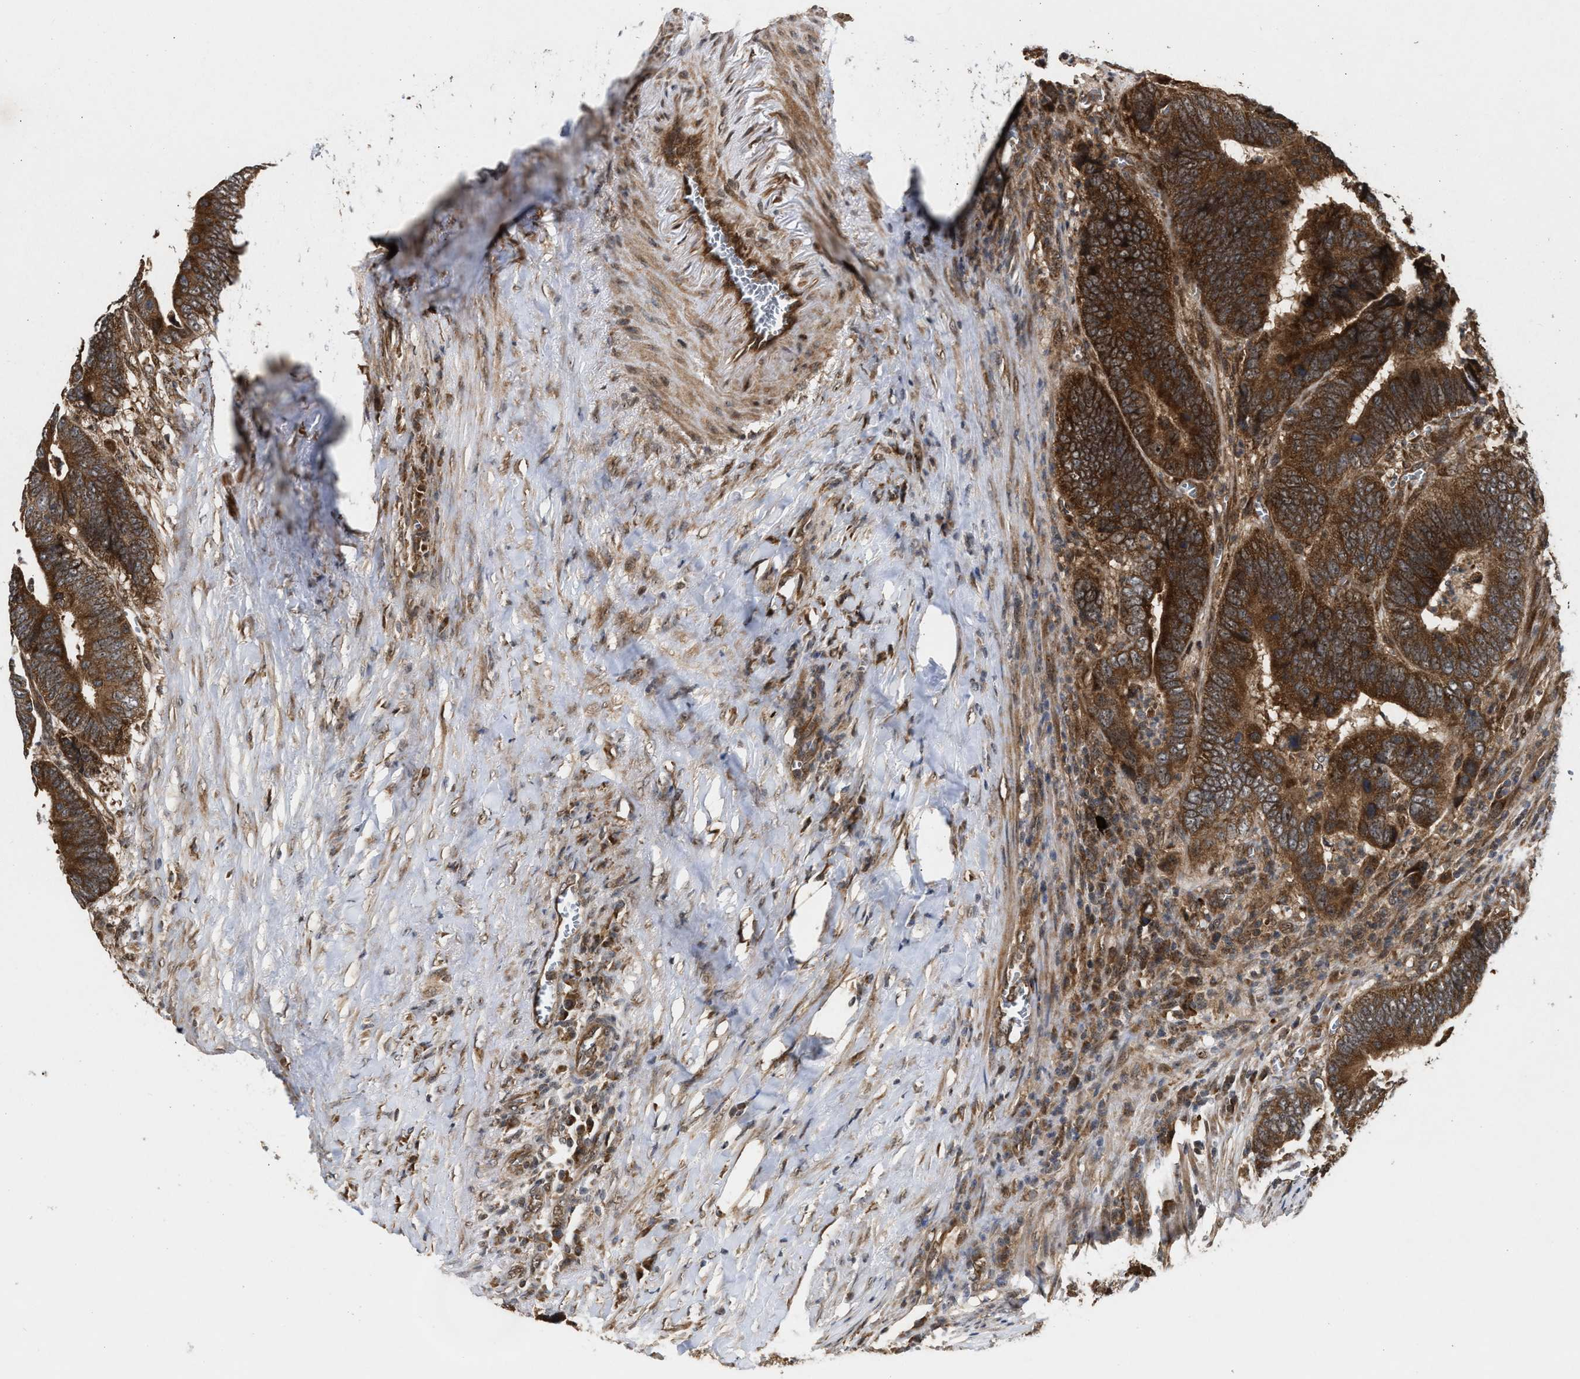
{"staining": {"intensity": "strong", "quantity": ">75%", "location": "cytoplasmic/membranous"}, "tissue": "colorectal cancer", "cell_type": "Tumor cells", "image_type": "cancer", "snomed": [{"axis": "morphology", "description": "Adenocarcinoma, NOS"}, {"axis": "topography", "description": "Colon"}], "caption": "Protein expression analysis of colorectal adenocarcinoma displays strong cytoplasmic/membranous positivity in approximately >75% of tumor cells. The protein is shown in brown color, while the nuclei are stained blue.", "gene": "CFLAR", "patient": {"sex": "male", "age": 72}}